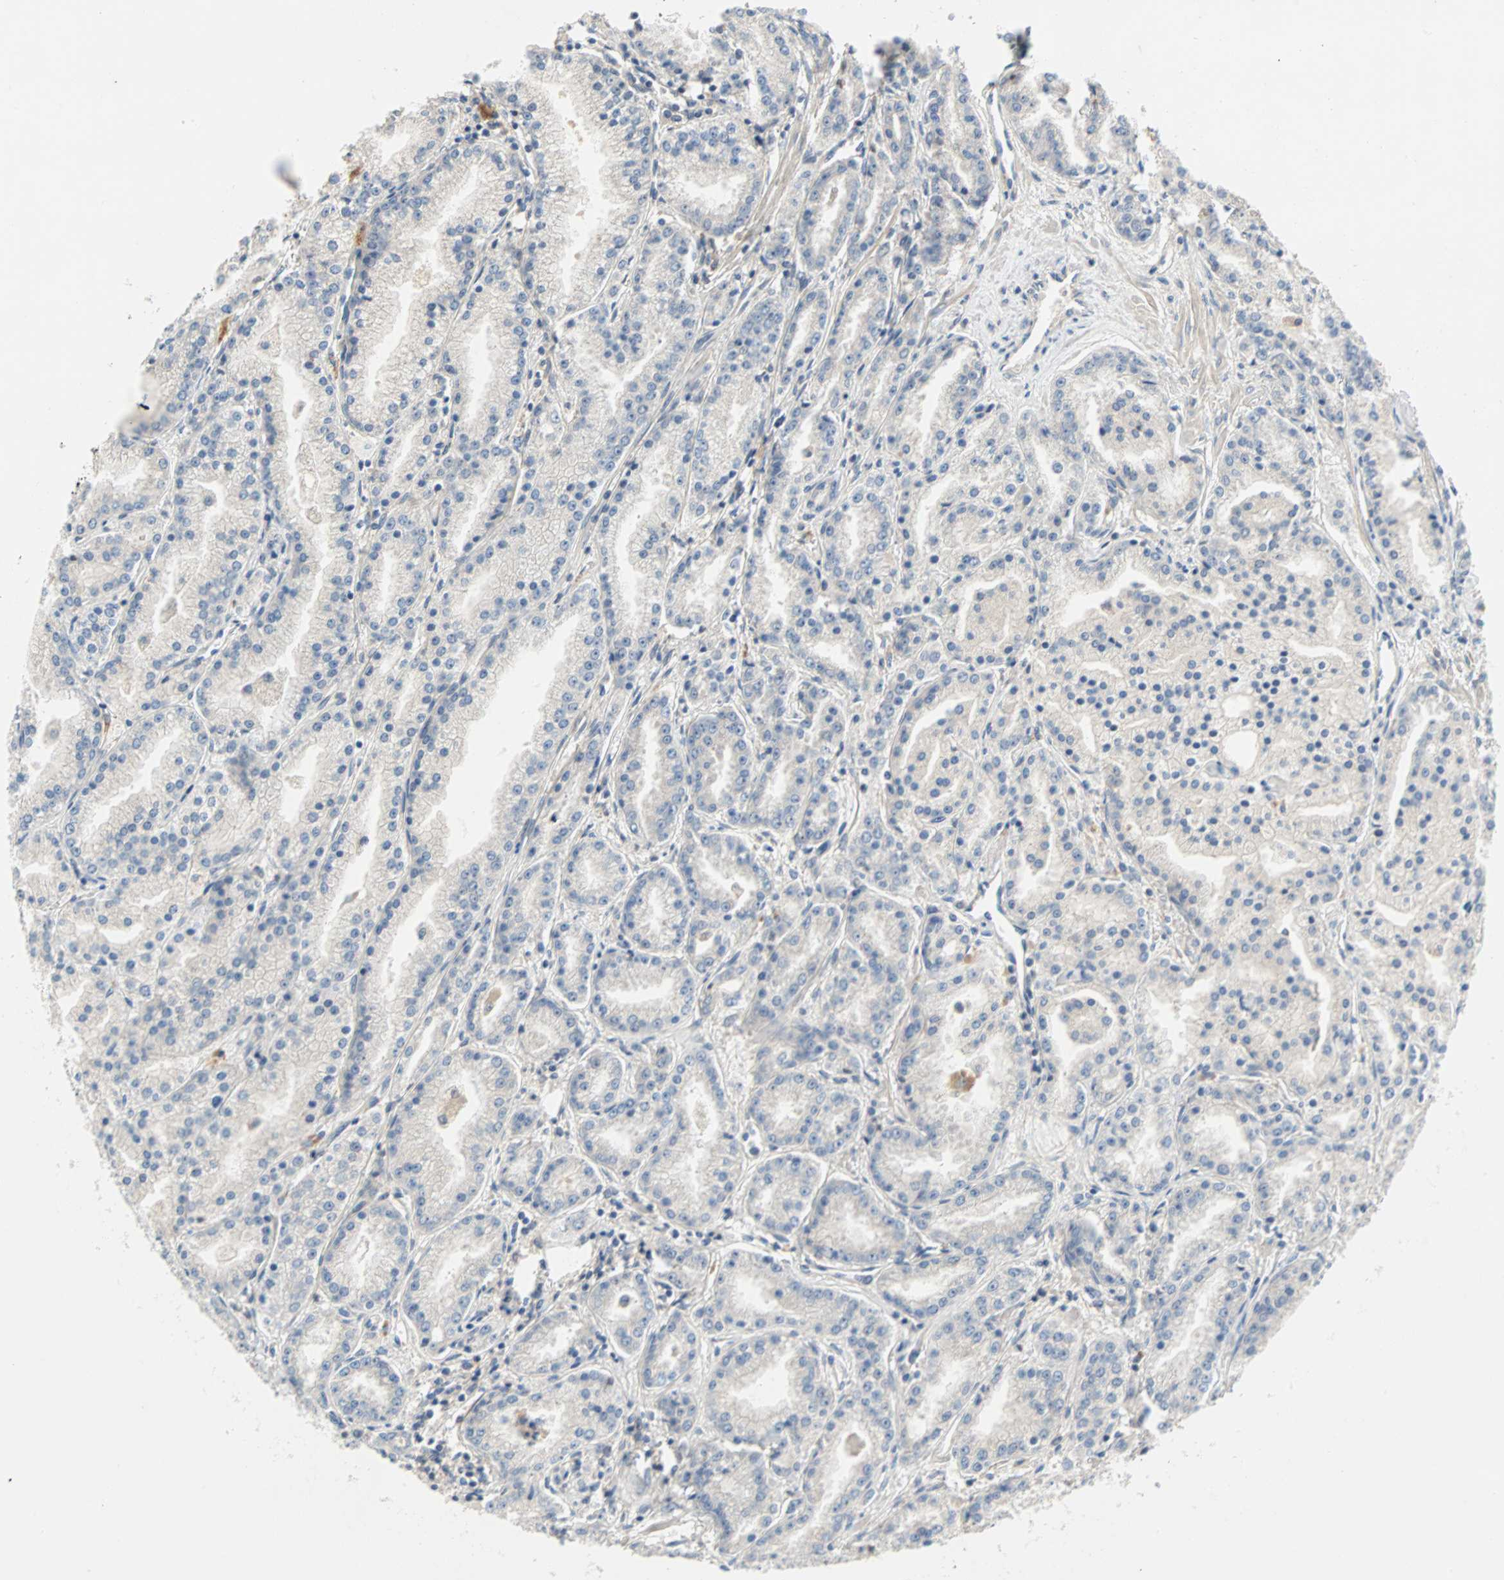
{"staining": {"intensity": "negative", "quantity": "none", "location": "none"}, "tissue": "prostate cancer", "cell_type": "Tumor cells", "image_type": "cancer", "snomed": [{"axis": "morphology", "description": "Adenocarcinoma, High grade"}, {"axis": "topography", "description": "Prostate"}], "caption": "Prostate cancer (adenocarcinoma (high-grade)) was stained to show a protein in brown. There is no significant staining in tumor cells.", "gene": "MAP4K1", "patient": {"sex": "male", "age": 61}}